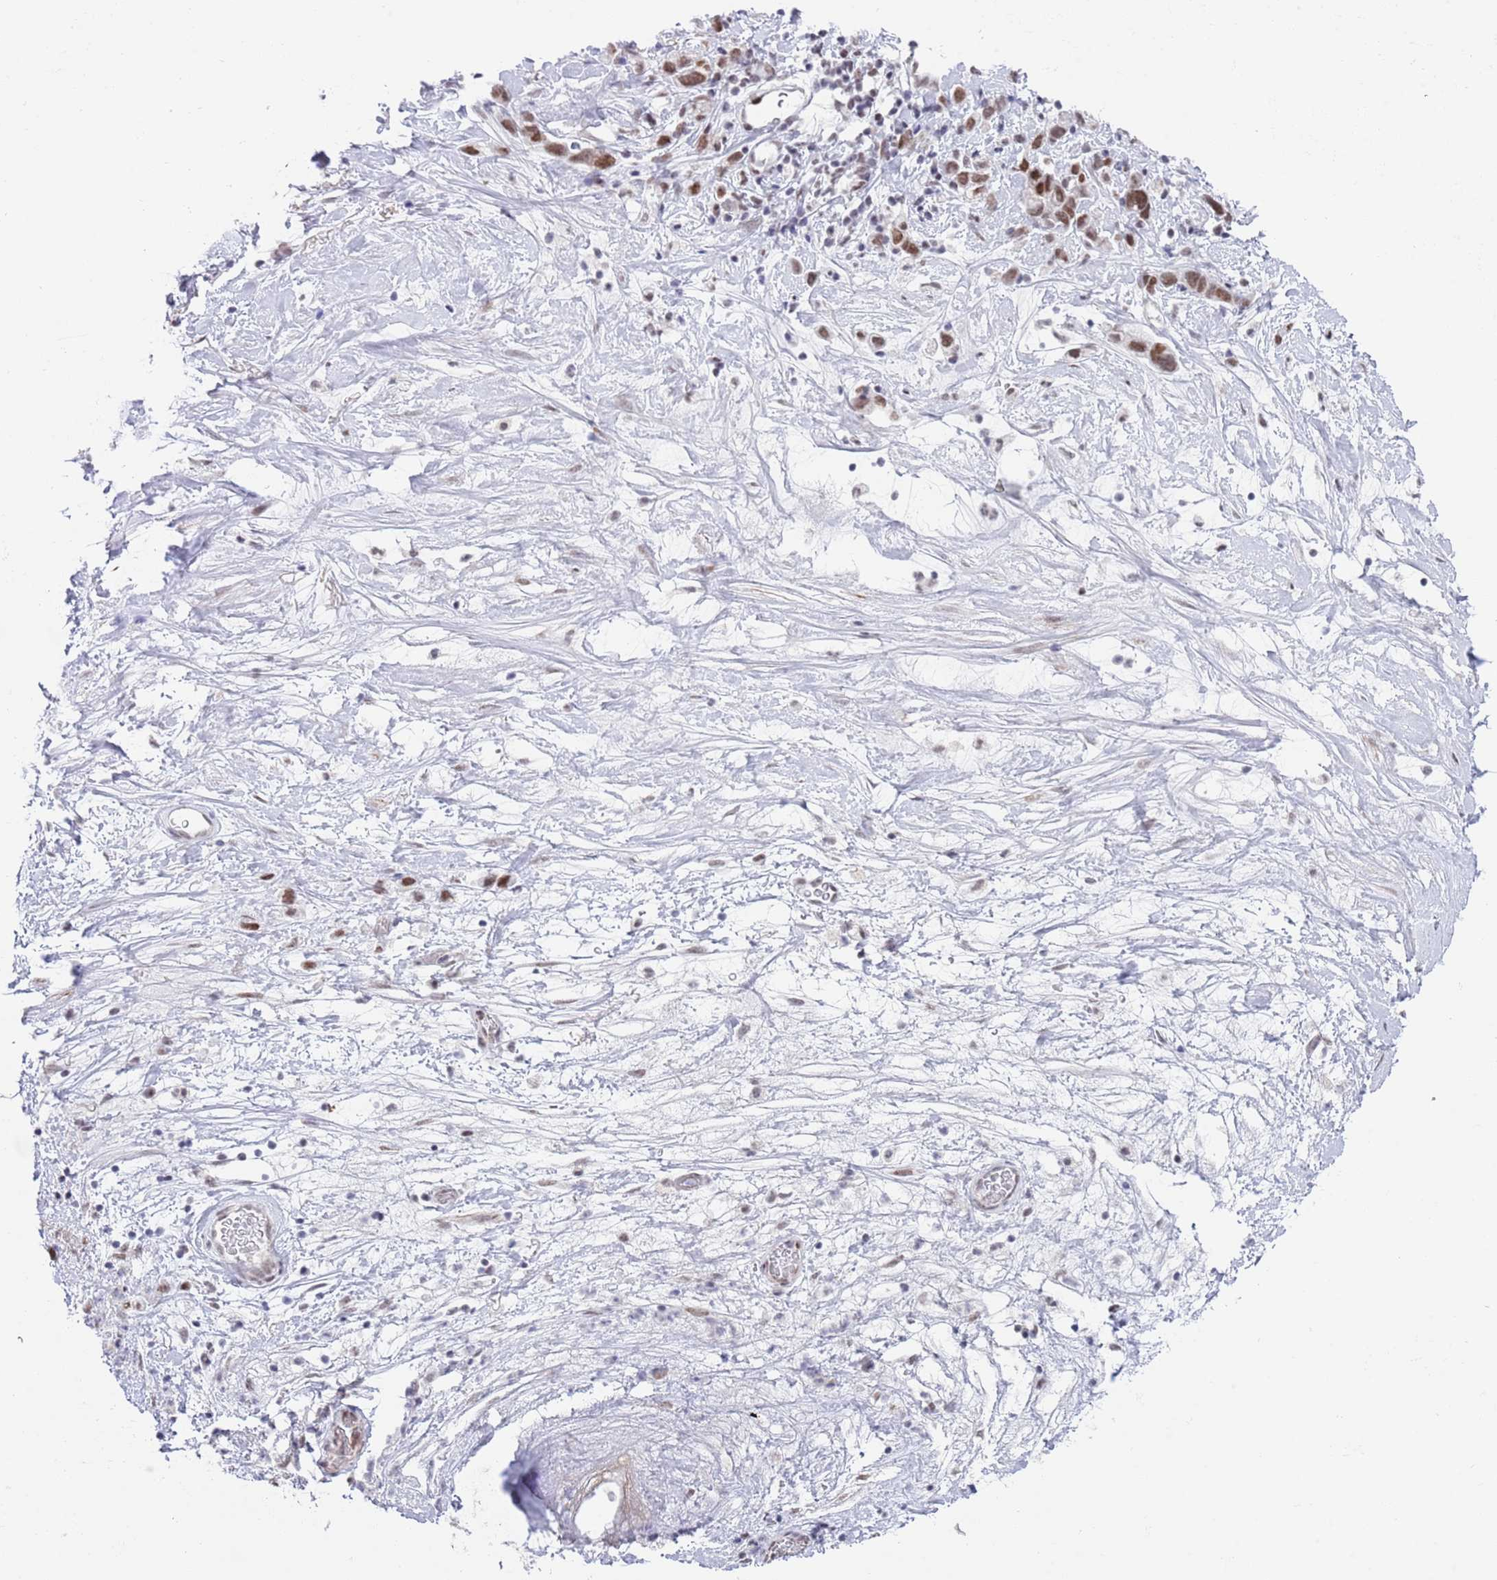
{"staining": {"intensity": "moderate", "quantity": ">75%", "location": "nuclear"}, "tissue": "stomach cancer", "cell_type": "Tumor cells", "image_type": "cancer", "snomed": [{"axis": "morphology", "description": "Adenocarcinoma, NOS"}, {"axis": "topography", "description": "Stomach"}], "caption": "Immunohistochemical staining of human adenocarcinoma (stomach) reveals medium levels of moderate nuclear protein positivity in approximately >75% of tumor cells. (Brightfield microscopy of DAB IHC at high magnification).", "gene": "ZNF382", "patient": {"sex": "female", "age": 65}}